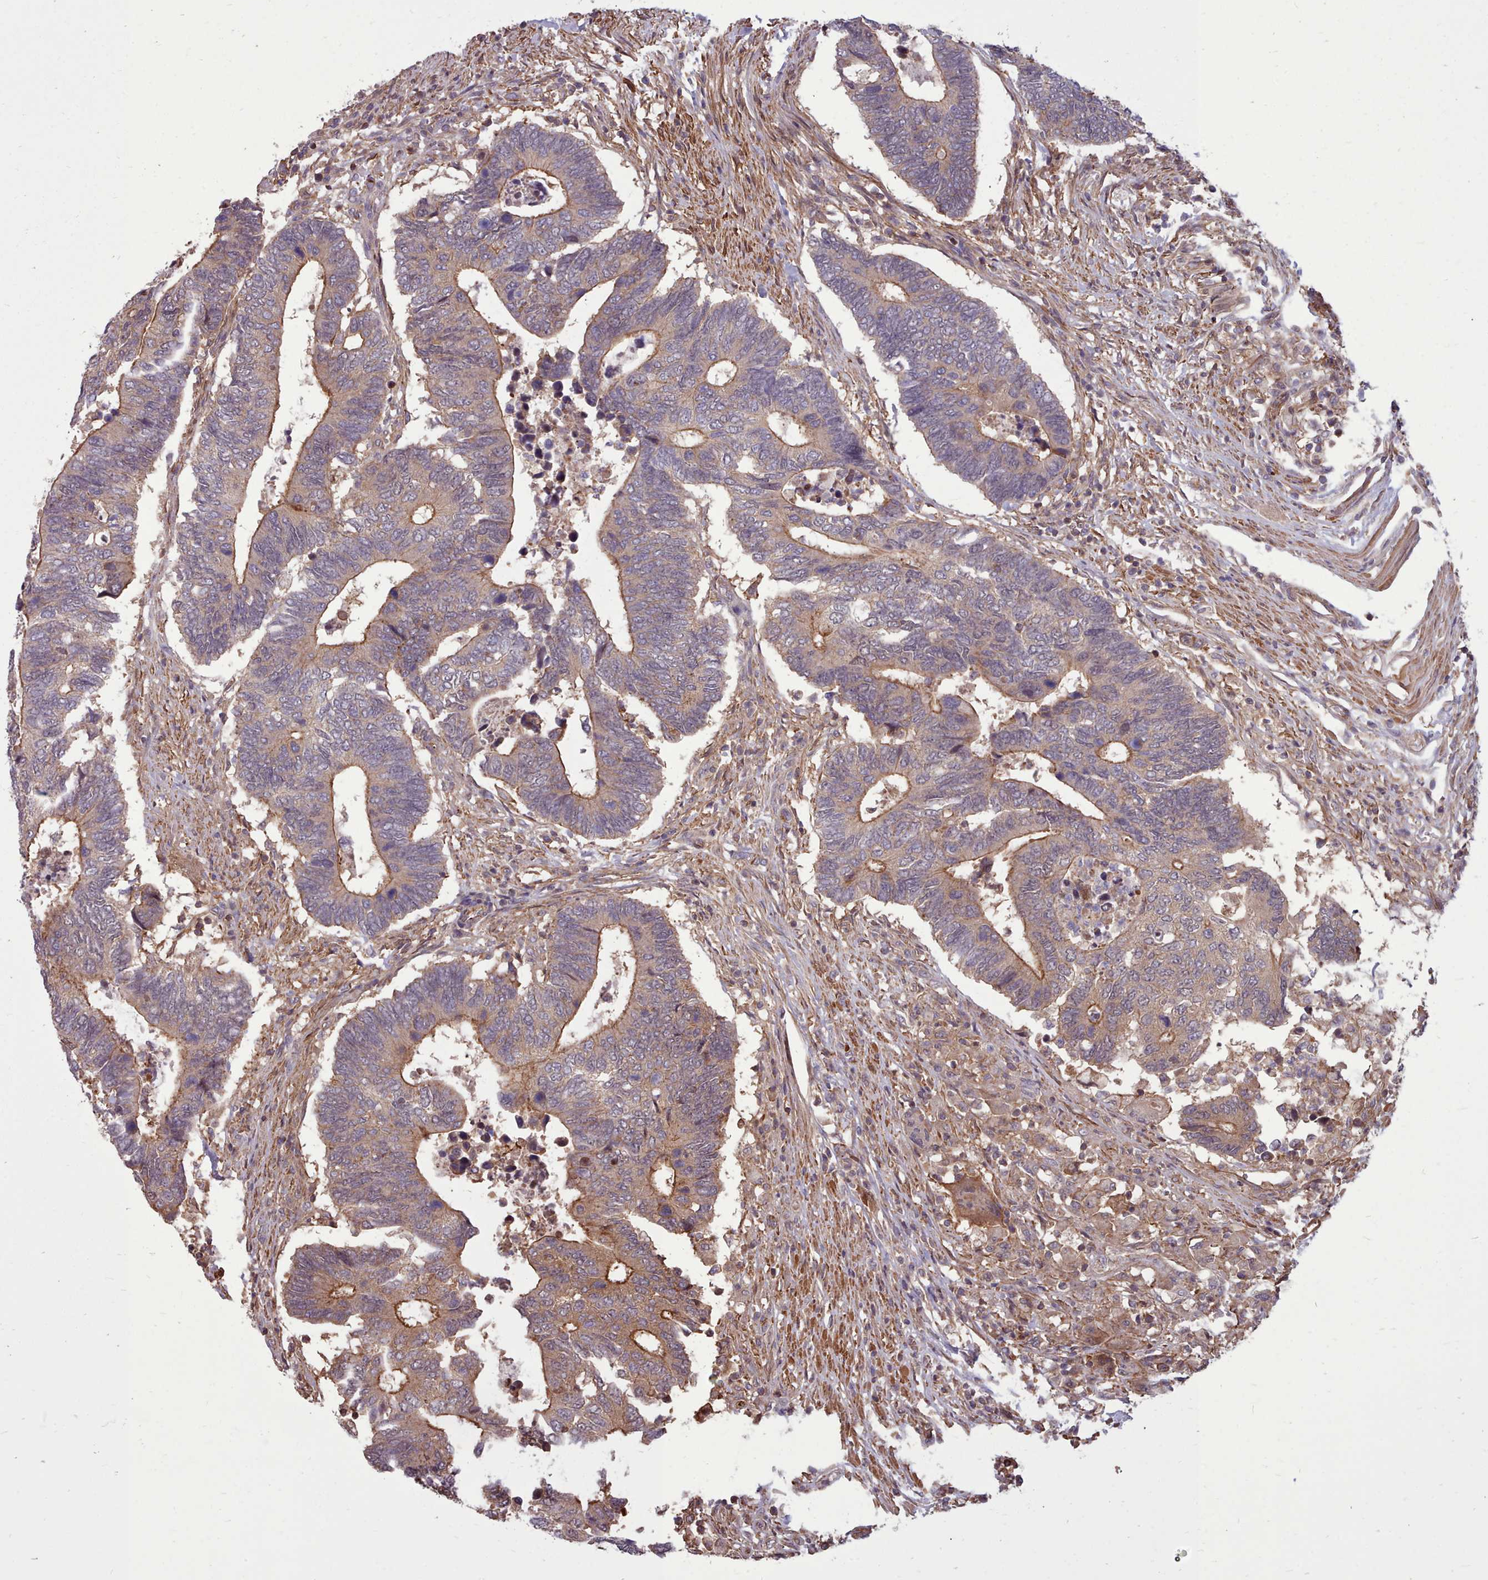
{"staining": {"intensity": "moderate", "quantity": "25%-75%", "location": "cytoplasmic/membranous"}, "tissue": "colorectal cancer", "cell_type": "Tumor cells", "image_type": "cancer", "snomed": [{"axis": "morphology", "description": "Adenocarcinoma, NOS"}, {"axis": "topography", "description": "Colon"}], "caption": "A histopathology image of colorectal adenocarcinoma stained for a protein exhibits moderate cytoplasmic/membranous brown staining in tumor cells.", "gene": "STUB1", "patient": {"sex": "male", "age": 87}}